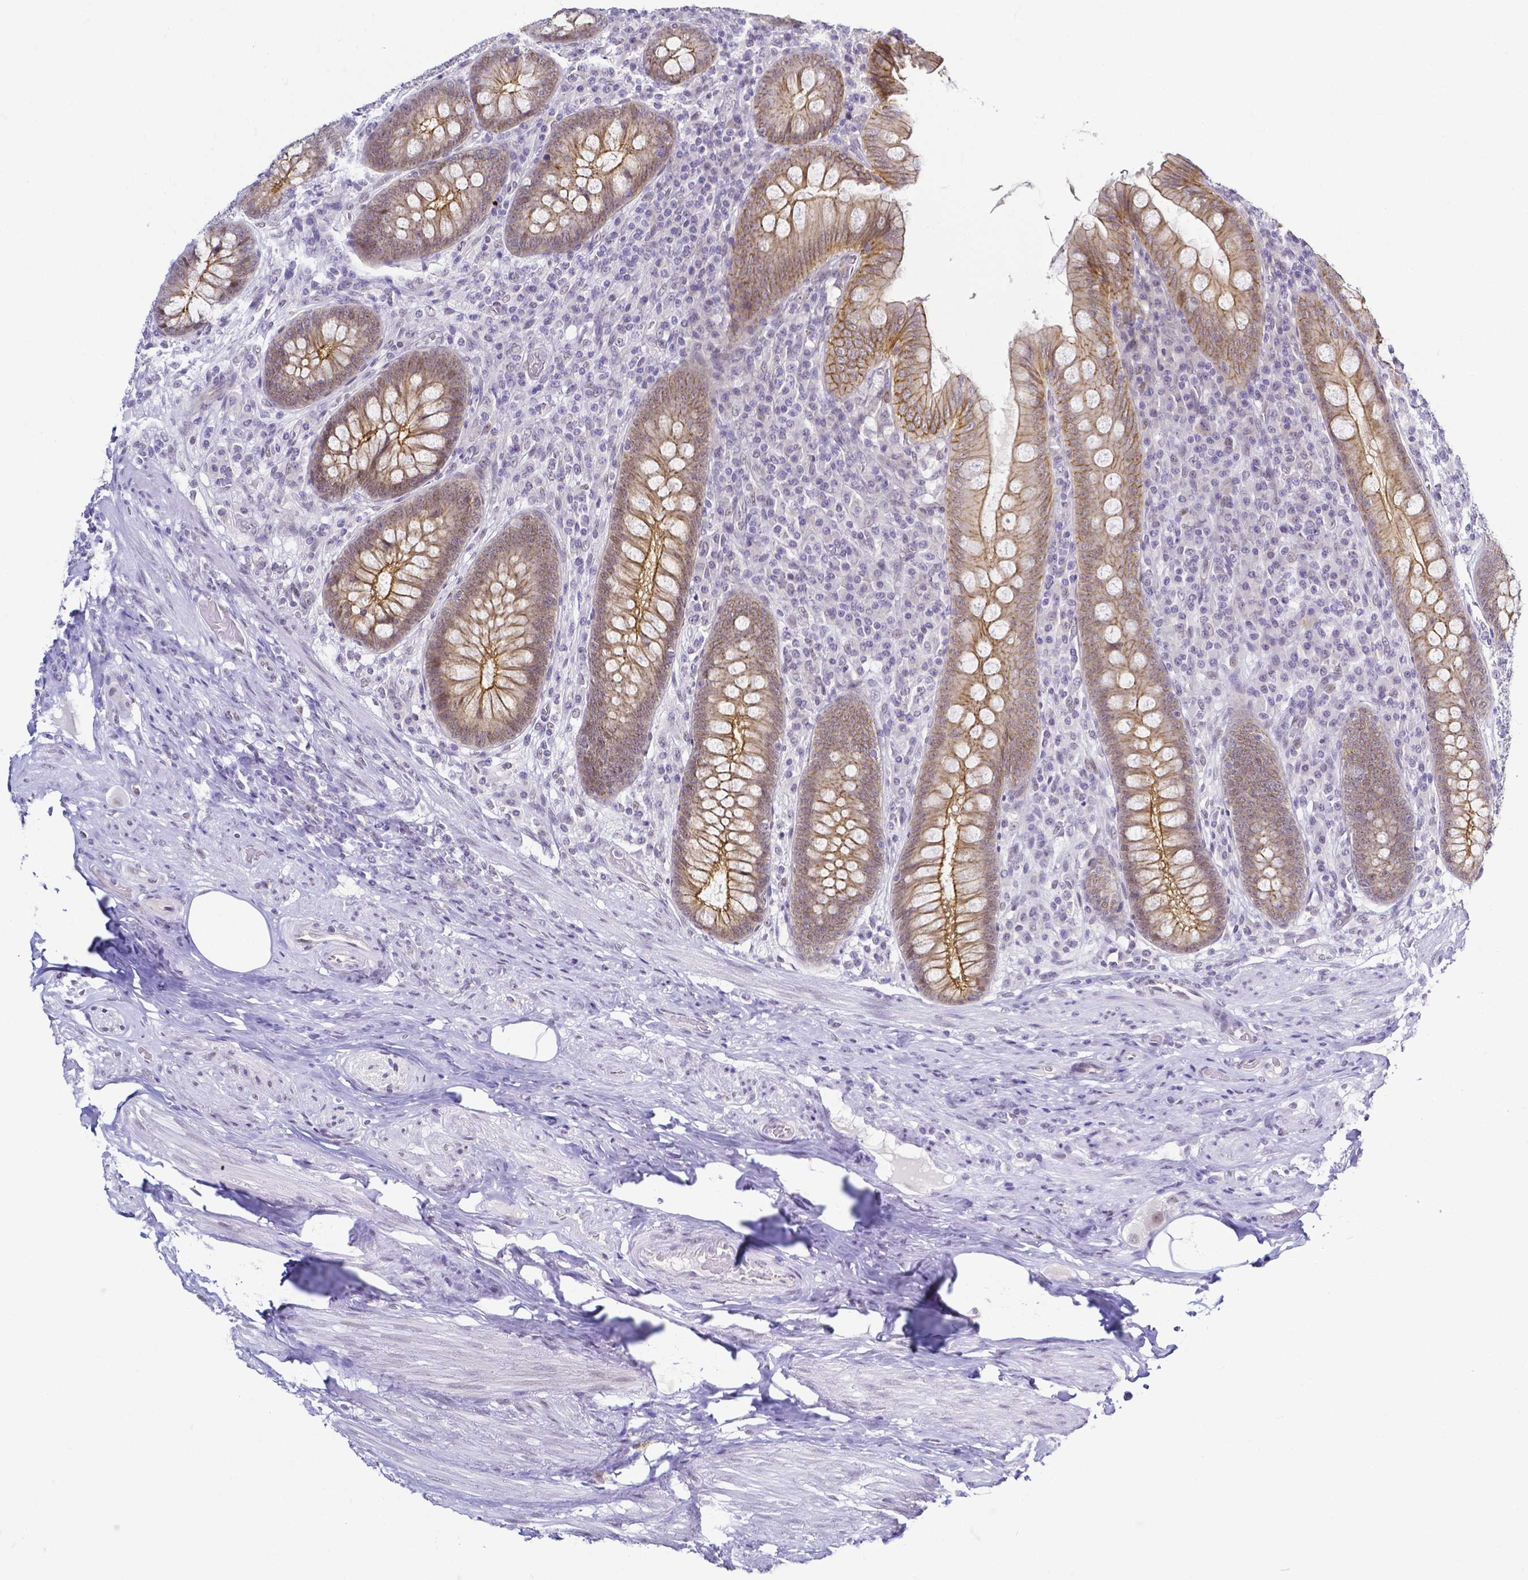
{"staining": {"intensity": "moderate", "quantity": ">75%", "location": "cytoplasmic/membranous"}, "tissue": "appendix", "cell_type": "Glandular cells", "image_type": "normal", "snomed": [{"axis": "morphology", "description": "Normal tissue, NOS"}, {"axis": "topography", "description": "Appendix"}], "caption": "IHC histopathology image of unremarkable appendix stained for a protein (brown), which displays medium levels of moderate cytoplasmic/membranous positivity in approximately >75% of glandular cells.", "gene": "FAM83G", "patient": {"sex": "male", "age": 71}}